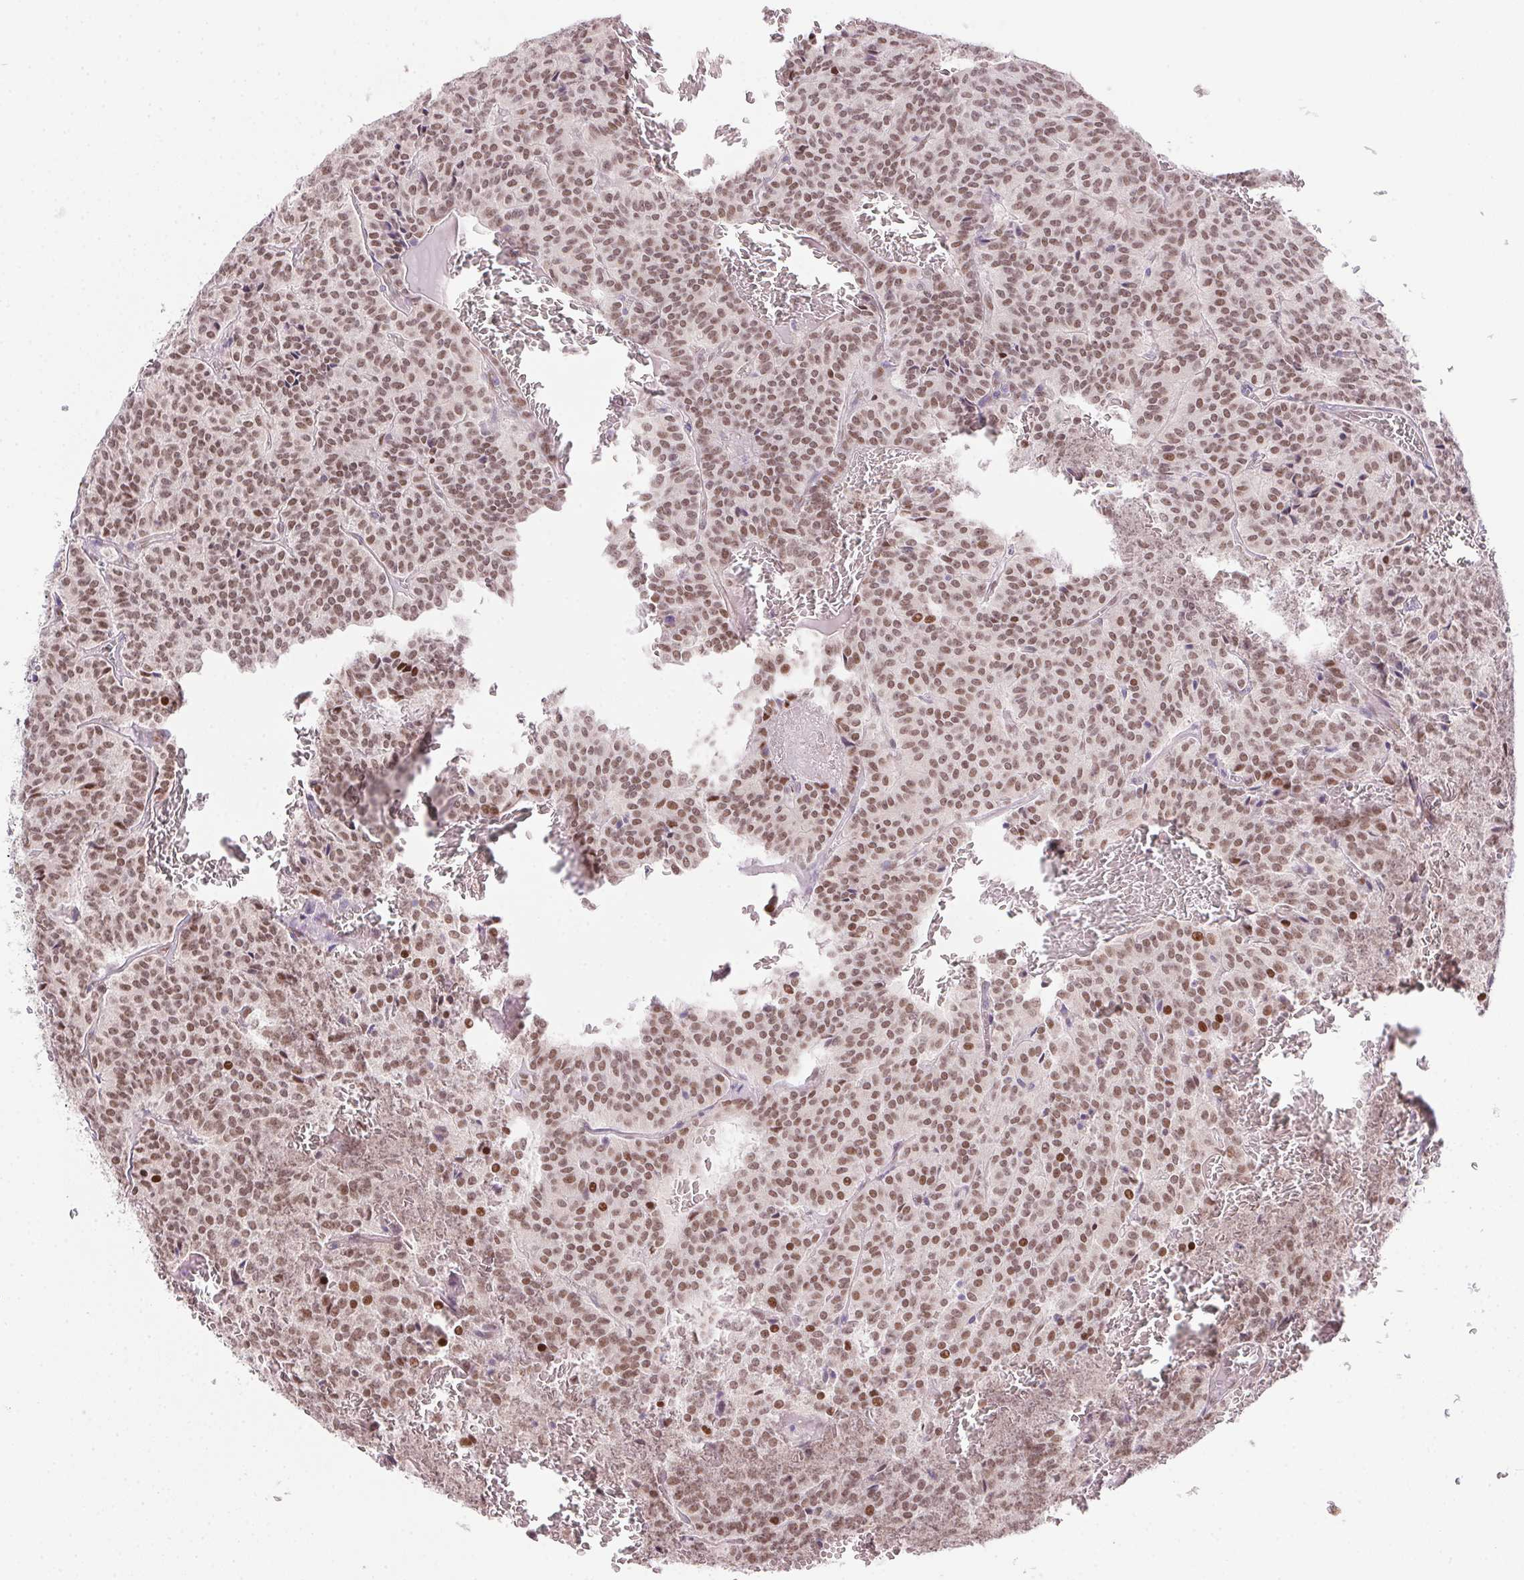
{"staining": {"intensity": "moderate", "quantity": ">75%", "location": "nuclear"}, "tissue": "carcinoid", "cell_type": "Tumor cells", "image_type": "cancer", "snomed": [{"axis": "morphology", "description": "Carcinoid, malignant, NOS"}, {"axis": "topography", "description": "Lung"}], "caption": "The histopathology image displays staining of malignant carcinoid, revealing moderate nuclear protein staining (brown color) within tumor cells.", "gene": "SP9", "patient": {"sex": "male", "age": 70}}